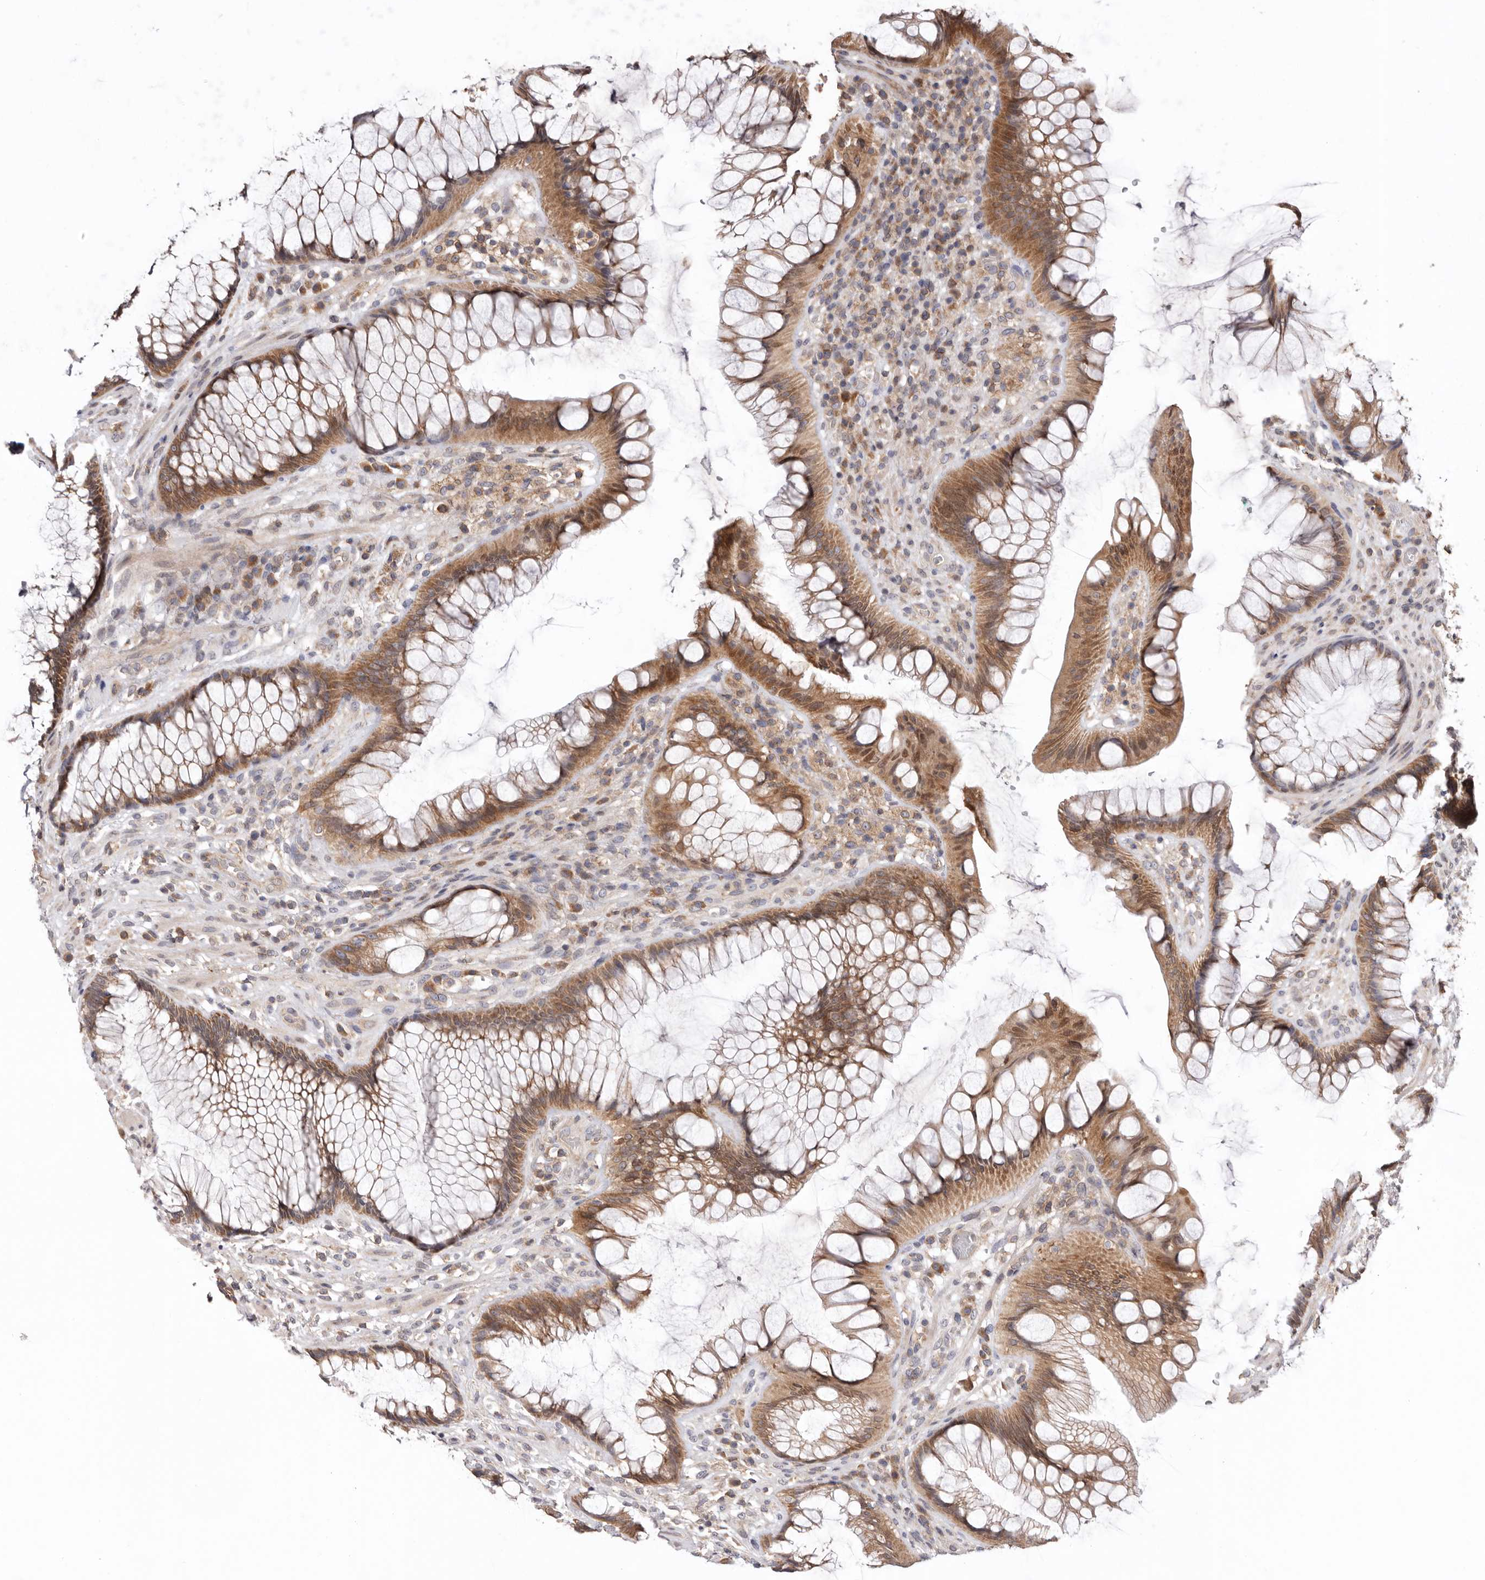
{"staining": {"intensity": "moderate", "quantity": ">75%", "location": "cytoplasmic/membranous"}, "tissue": "rectum", "cell_type": "Glandular cells", "image_type": "normal", "snomed": [{"axis": "morphology", "description": "Normal tissue, NOS"}, {"axis": "topography", "description": "Rectum"}], "caption": "Immunohistochemical staining of unremarkable rectum displays medium levels of moderate cytoplasmic/membranous positivity in about >75% of glandular cells.", "gene": "TMUB1", "patient": {"sex": "male", "age": 51}}